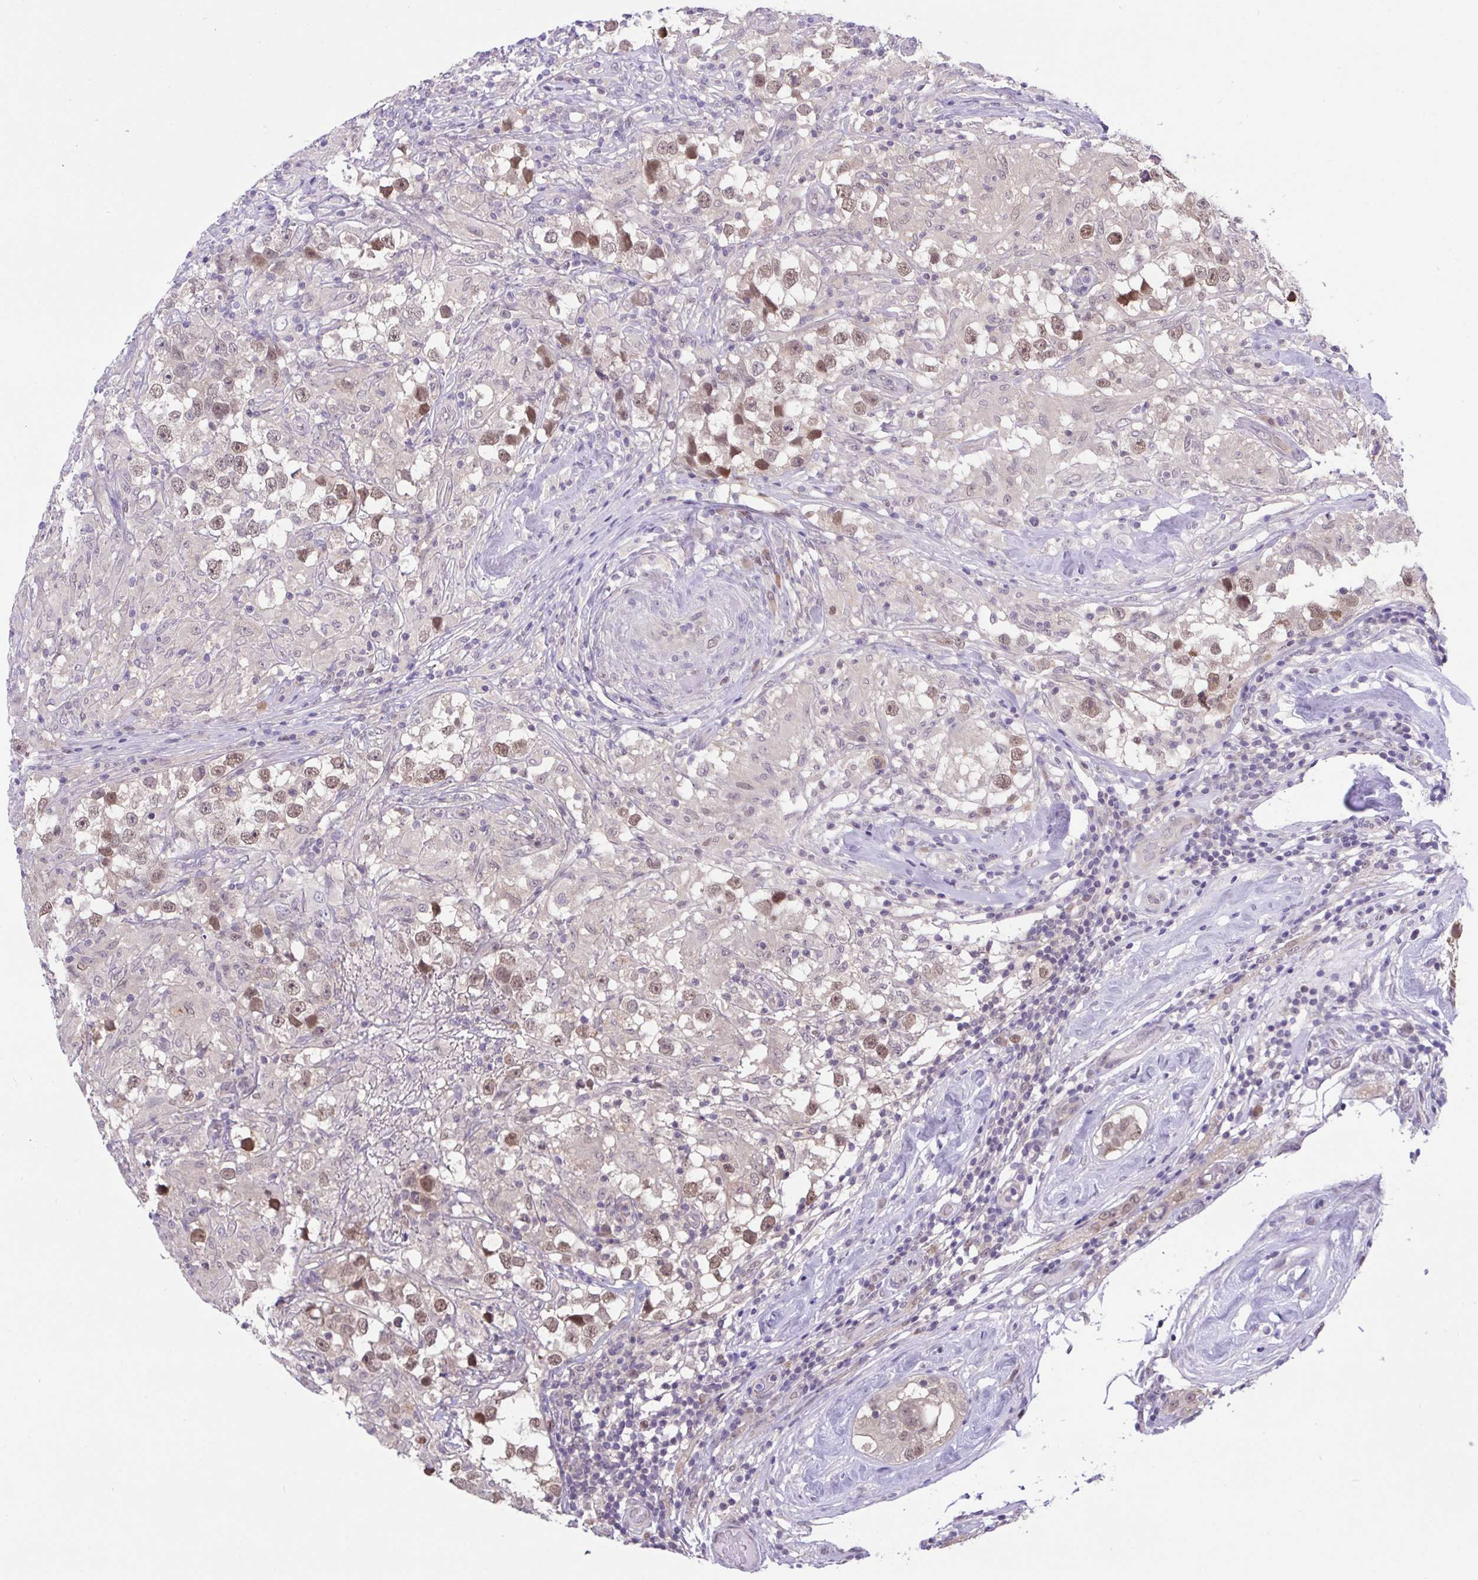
{"staining": {"intensity": "moderate", "quantity": "25%-75%", "location": "nuclear"}, "tissue": "testis cancer", "cell_type": "Tumor cells", "image_type": "cancer", "snomed": [{"axis": "morphology", "description": "Seminoma, NOS"}, {"axis": "topography", "description": "Testis"}], "caption": "A medium amount of moderate nuclear staining is seen in approximately 25%-75% of tumor cells in testis seminoma tissue.", "gene": "ZNF444", "patient": {"sex": "male", "age": 46}}